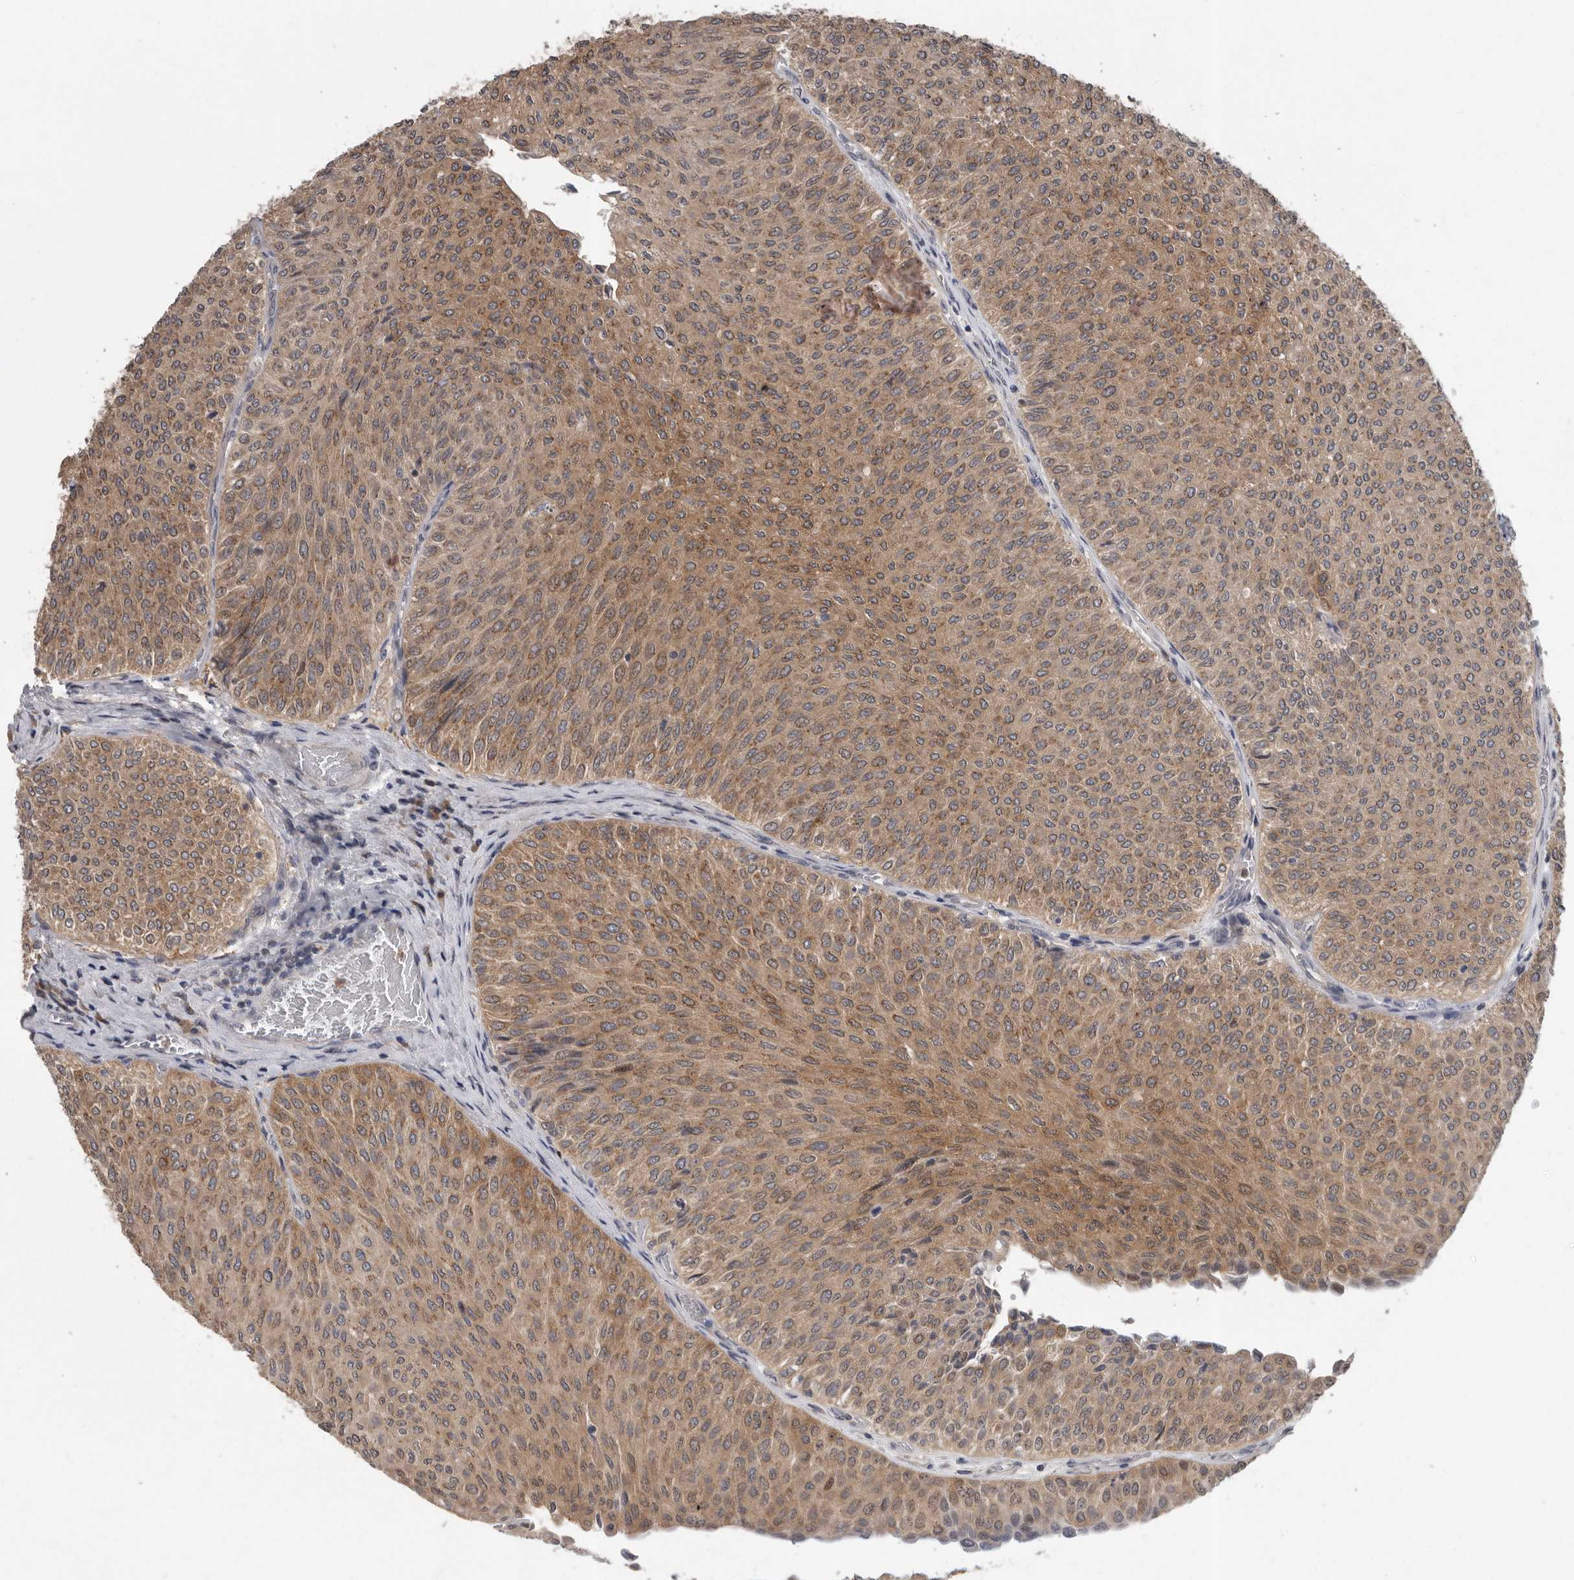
{"staining": {"intensity": "moderate", "quantity": ">75%", "location": "cytoplasmic/membranous"}, "tissue": "urothelial cancer", "cell_type": "Tumor cells", "image_type": "cancer", "snomed": [{"axis": "morphology", "description": "Urothelial carcinoma, Low grade"}, {"axis": "topography", "description": "Urinary bladder"}], "caption": "Protein staining by immunohistochemistry displays moderate cytoplasmic/membranous positivity in approximately >75% of tumor cells in urothelial carcinoma (low-grade).", "gene": "RALGPS2", "patient": {"sex": "male", "age": 78}}